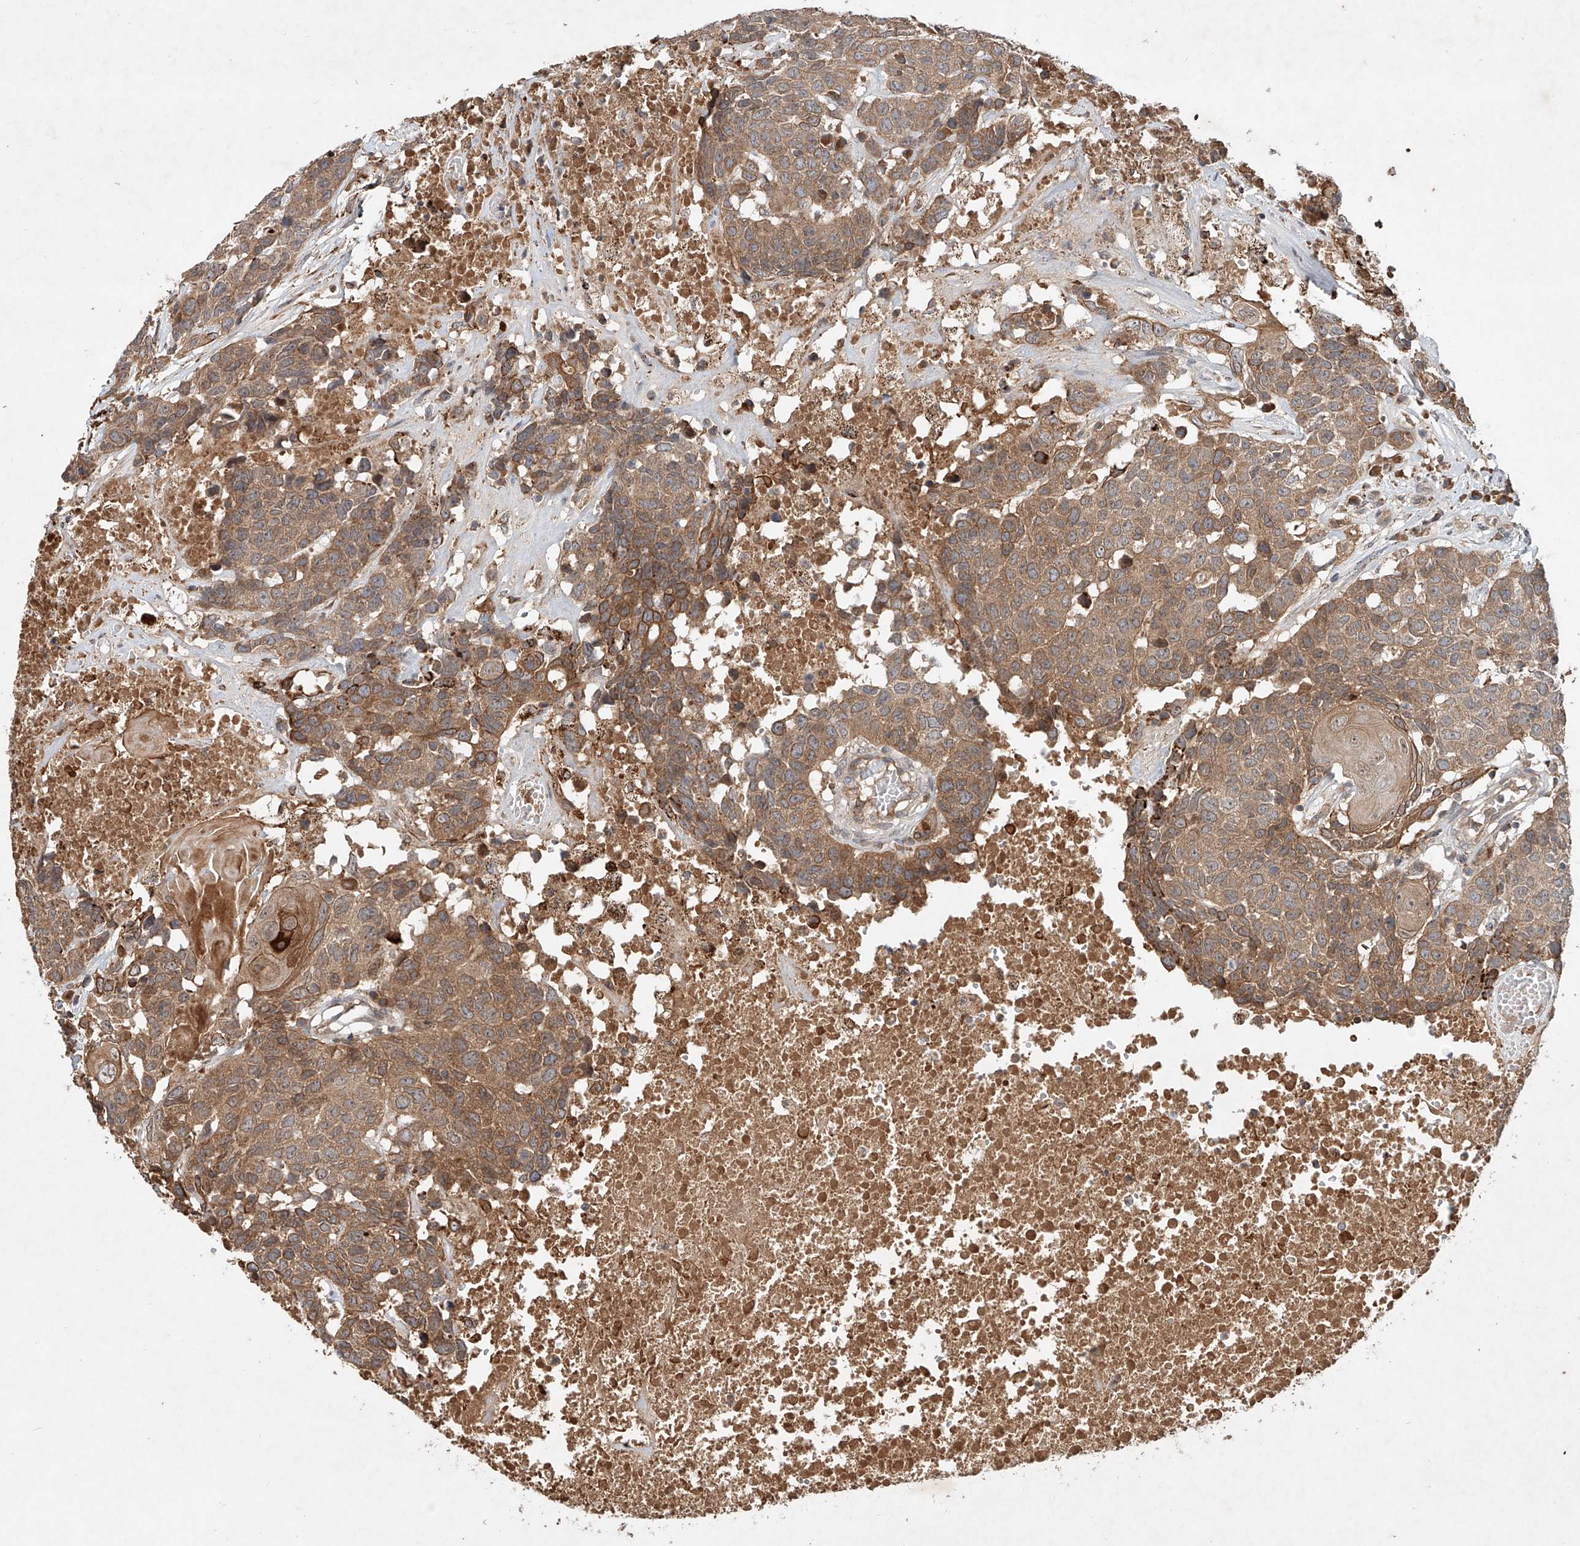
{"staining": {"intensity": "moderate", "quantity": ">75%", "location": "cytoplasmic/membranous"}, "tissue": "head and neck cancer", "cell_type": "Tumor cells", "image_type": "cancer", "snomed": [{"axis": "morphology", "description": "Squamous cell carcinoma, NOS"}, {"axis": "topography", "description": "Head-Neck"}], "caption": "Immunohistochemical staining of head and neck cancer exhibits medium levels of moderate cytoplasmic/membranous protein expression in about >75% of tumor cells. The protein of interest is shown in brown color, while the nuclei are stained blue.", "gene": "IER5", "patient": {"sex": "male", "age": 66}}